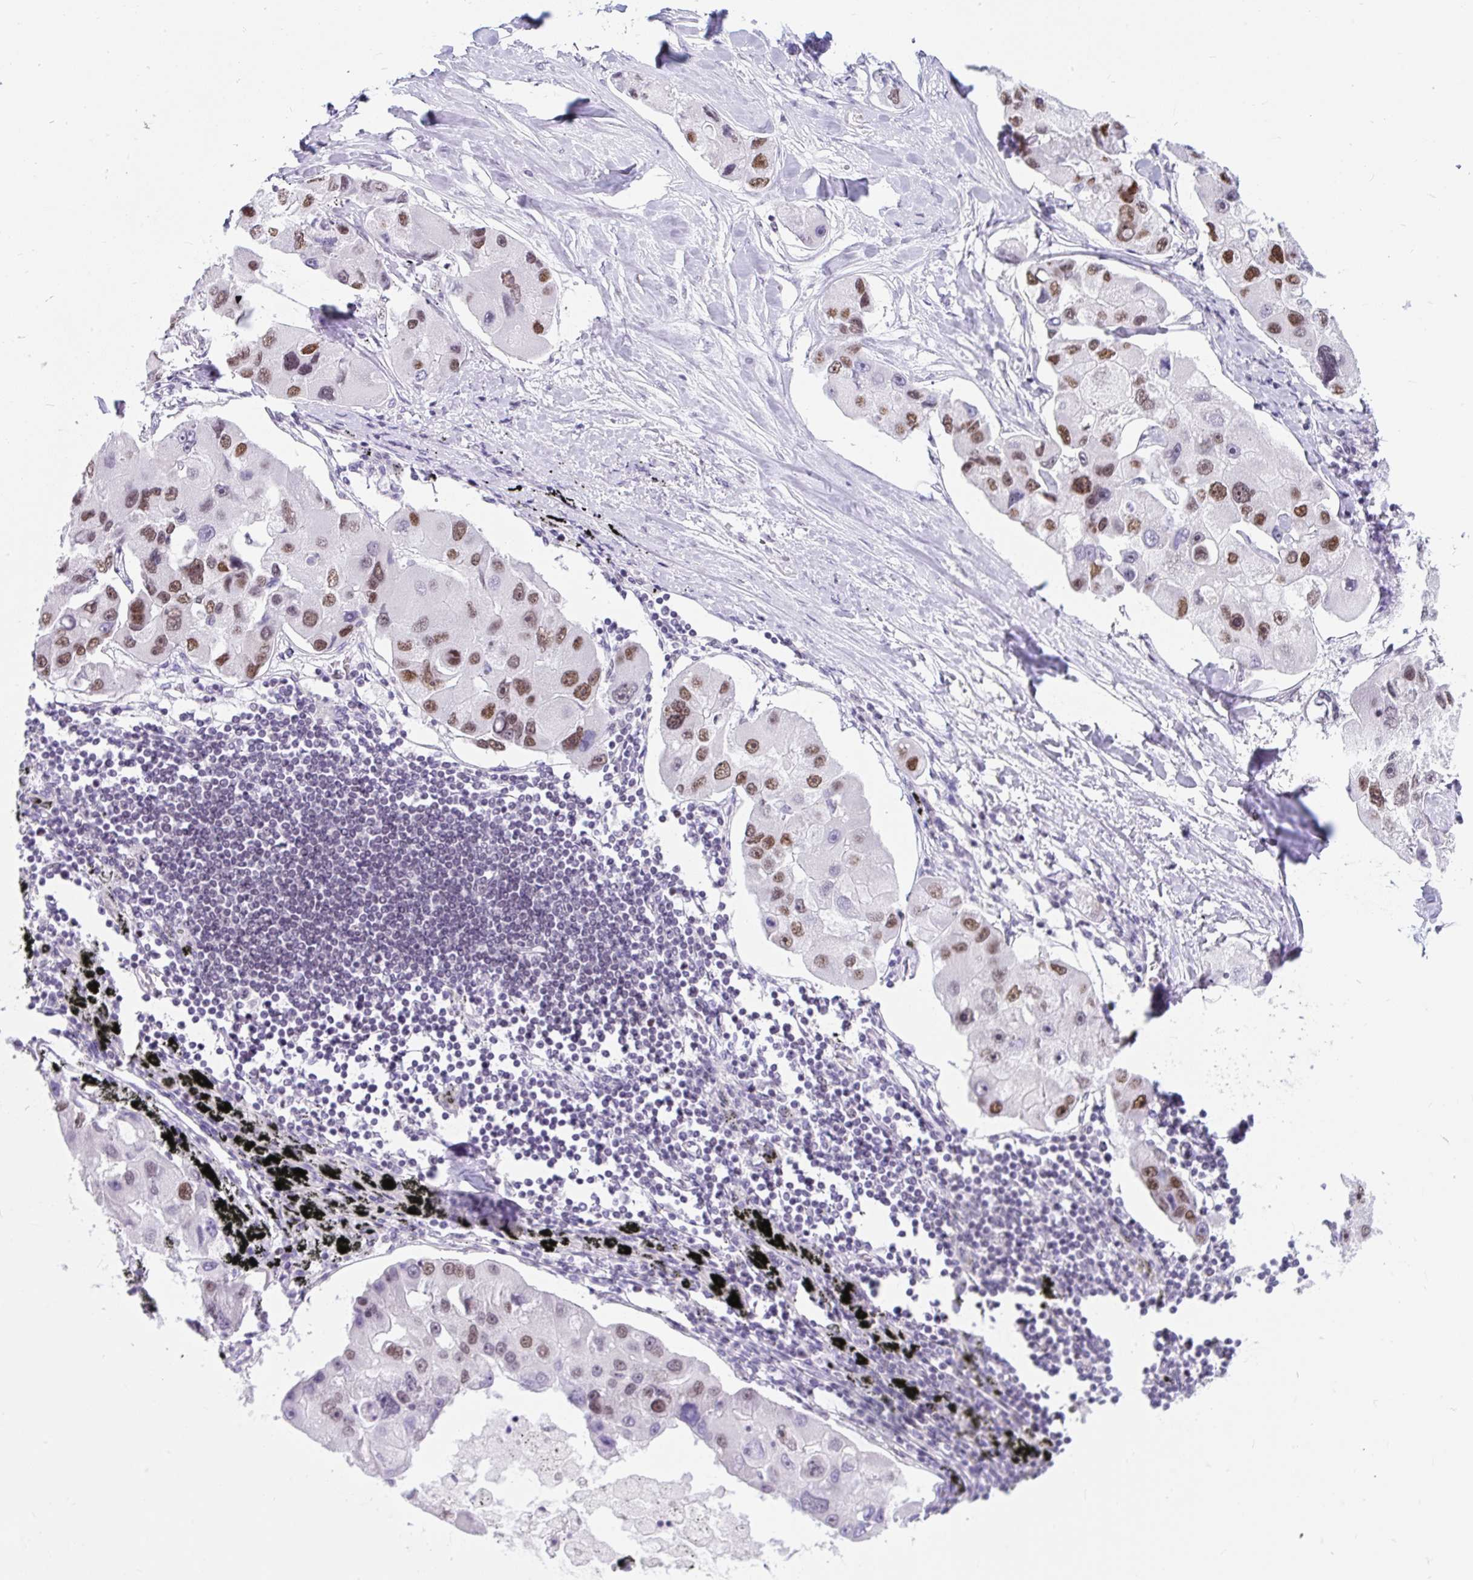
{"staining": {"intensity": "moderate", "quantity": ">75%", "location": "nuclear"}, "tissue": "lung cancer", "cell_type": "Tumor cells", "image_type": "cancer", "snomed": [{"axis": "morphology", "description": "Adenocarcinoma, NOS"}, {"axis": "topography", "description": "Lung"}], "caption": "Approximately >75% of tumor cells in adenocarcinoma (lung) display moderate nuclear protein expression as visualized by brown immunohistochemical staining.", "gene": "PLCXD2", "patient": {"sex": "female", "age": 54}}